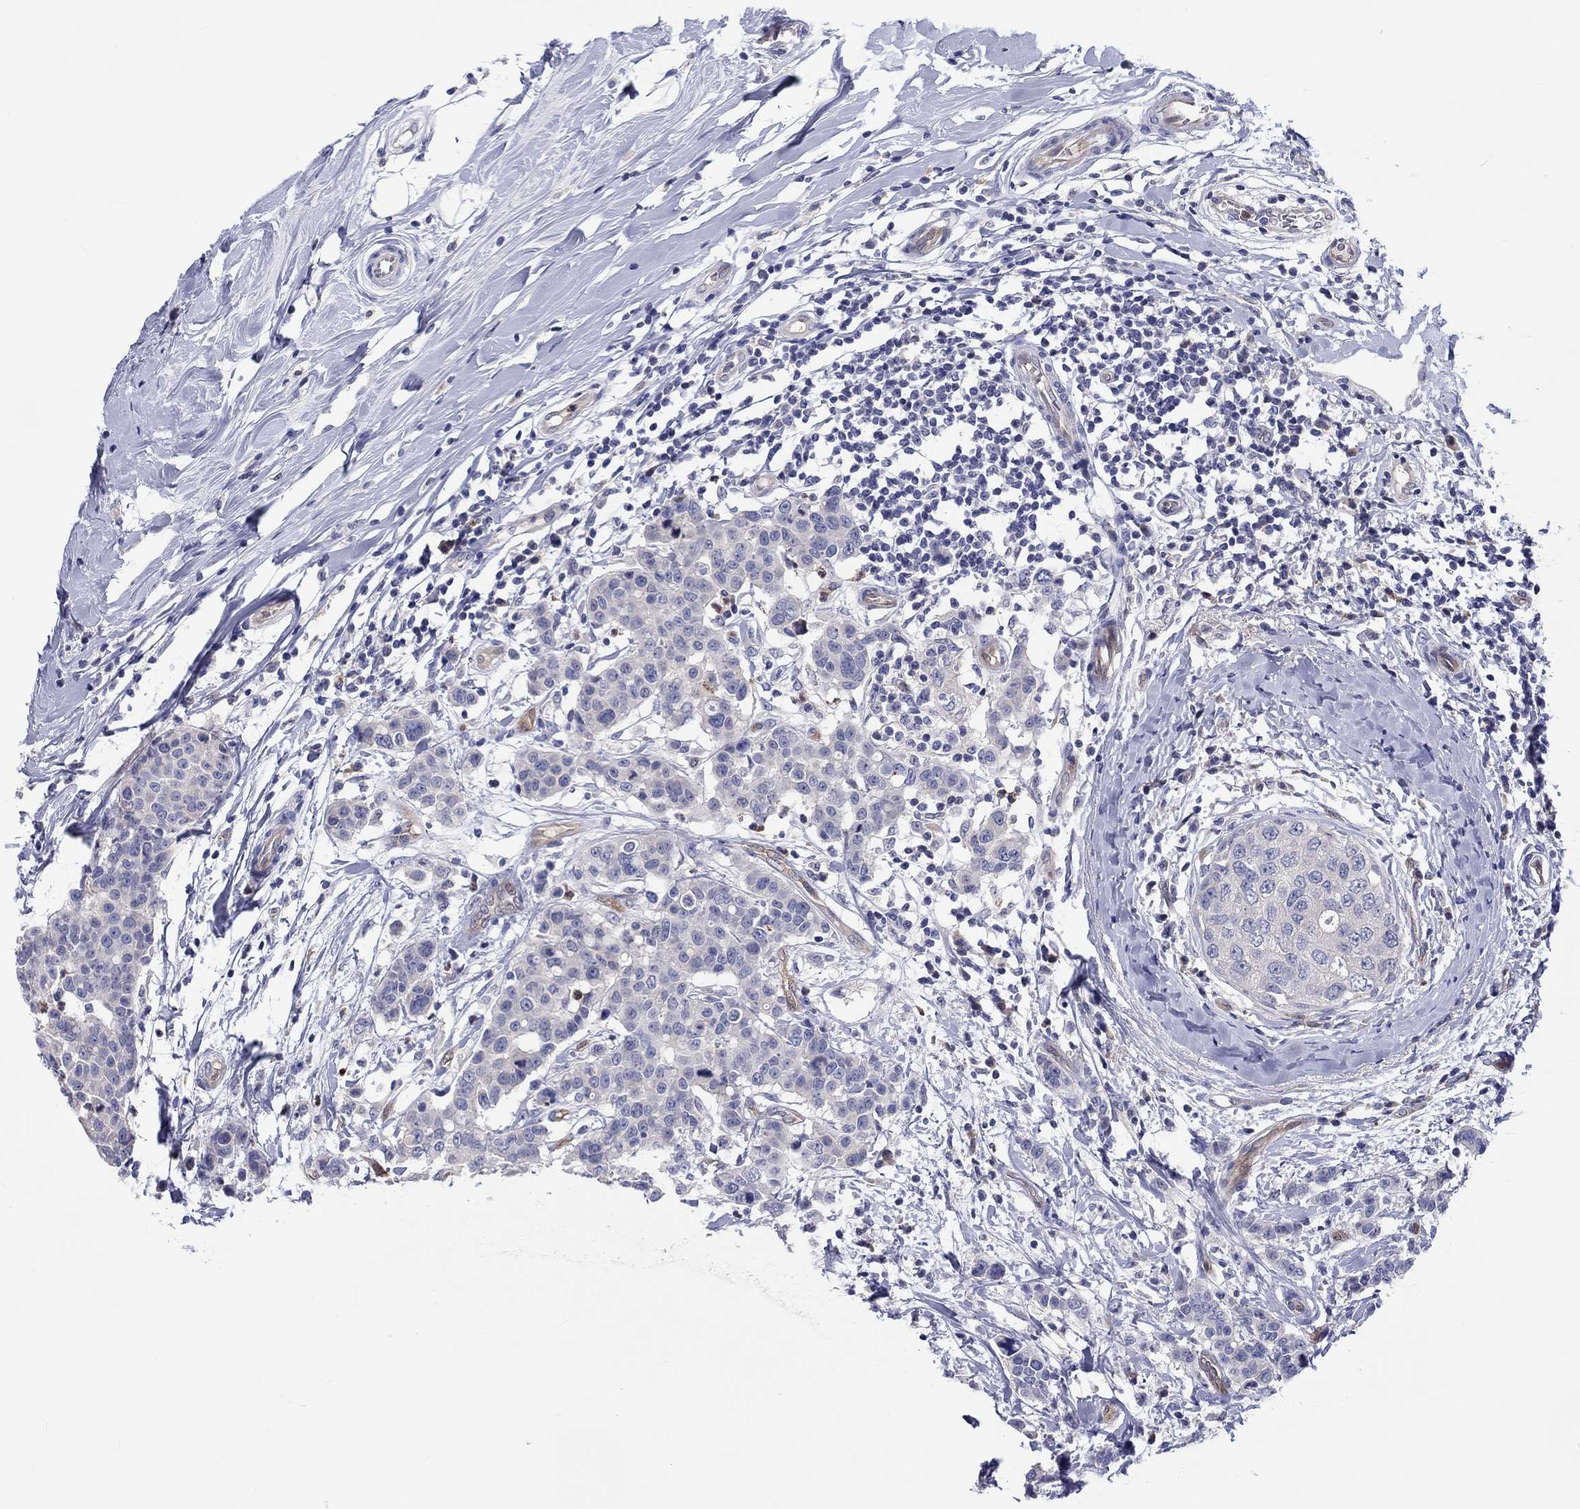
{"staining": {"intensity": "negative", "quantity": "none", "location": "none"}, "tissue": "breast cancer", "cell_type": "Tumor cells", "image_type": "cancer", "snomed": [{"axis": "morphology", "description": "Duct carcinoma"}, {"axis": "topography", "description": "Breast"}], "caption": "Immunohistochemistry micrograph of invasive ductal carcinoma (breast) stained for a protein (brown), which exhibits no positivity in tumor cells. The staining is performed using DAB (3,3'-diaminobenzidine) brown chromogen with nuclei counter-stained in using hematoxylin.", "gene": "ABCG4", "patient": {"sex": "female", "age": 27}}